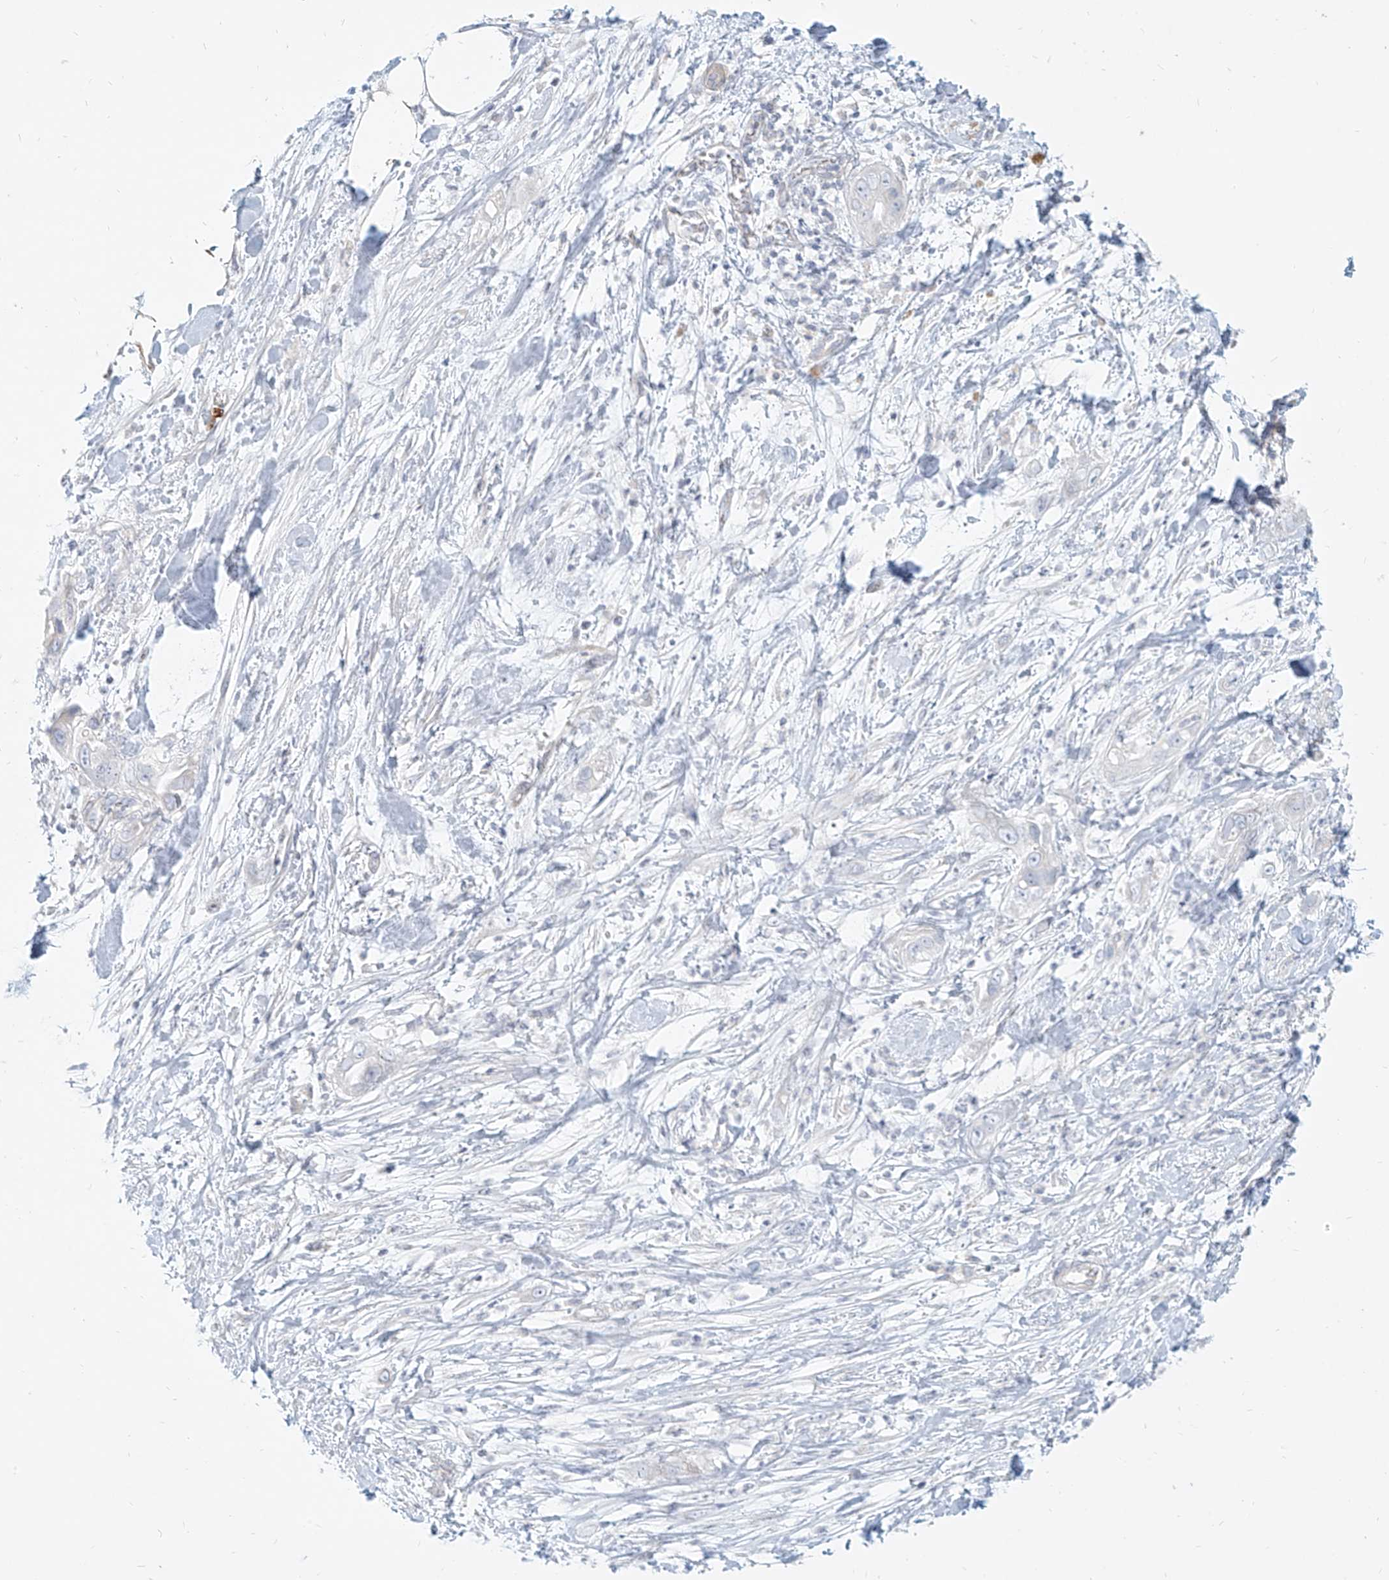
{"staining": {"intensity": "negative", "quantity": "none", "location": "none"}, "tissue": "pancreatic cancer", "cell_type": "Tumor cells", "image_type": "cancer", "snomed": [{"axis": "morphology", "description": "Adenocarcinoma, NOS"}, {"axis": "topography", "description": "Pancreas"}], "caption": "A high-resolution image shows immunohistochemistry (IHC) staining of pancreatic cancer, which shows no significant expression in tumor cells.", "gene": "ITPKB", "patient": {"sex": "female", "age": 78}}